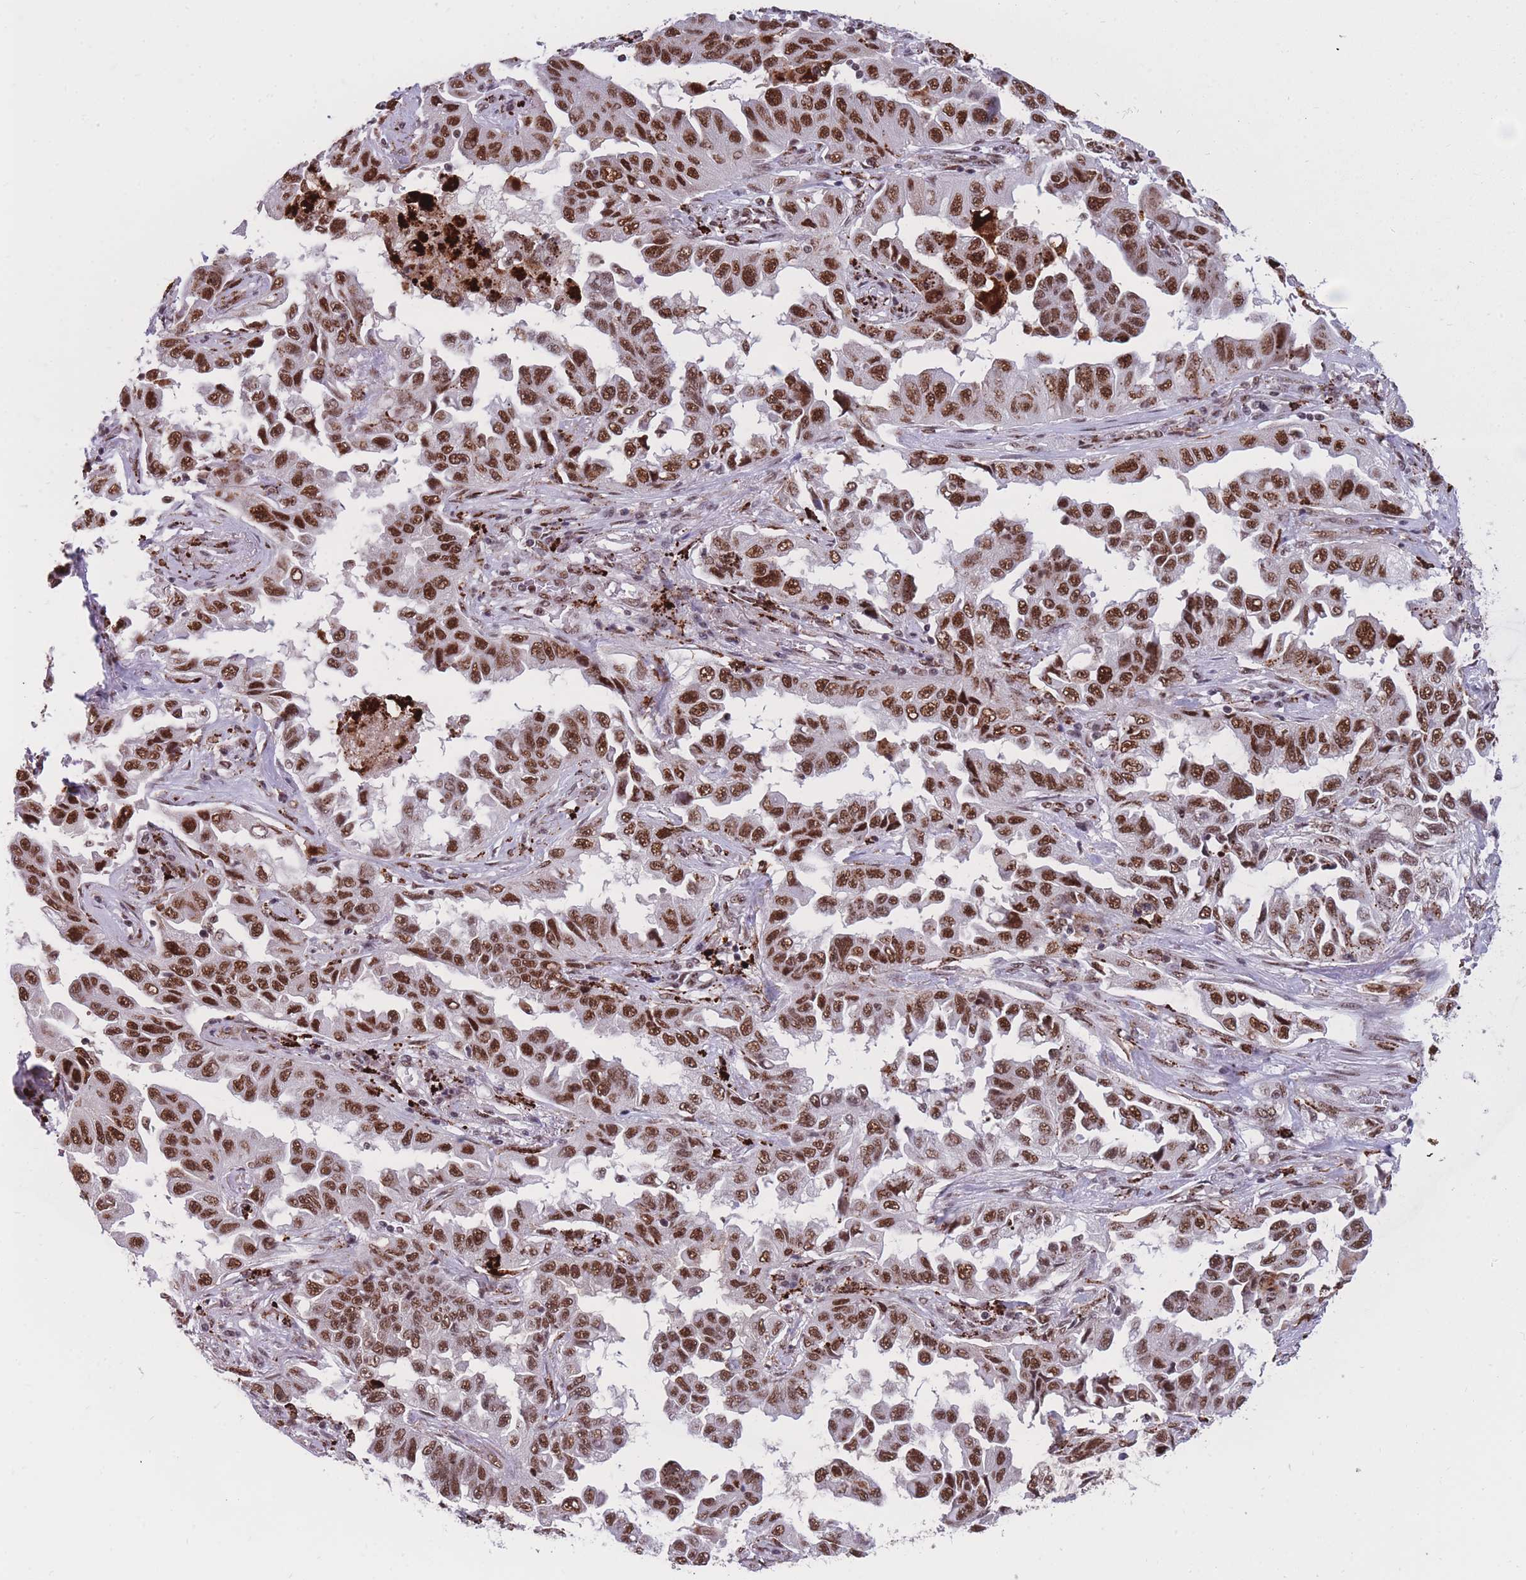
{"staining": {"intensity": "strong", "quantity": ">75%", "location": "nuclear"}, "tissue": "lung cancer", "cell_type": "Tumor cells", "image_type": "cancer", "snomed": [{"axis": "morphology", "description": "Adenocarcinoma, NOS"}, {"axis": "topography", "description": "Lung"}], "caption": "Immunohistochemical staining of human lung cancer (adenocarcinoma) reveals high levels of strong nuclear staining in about >75% of tumor cells.", "gene": "PRPF19", "patient": {"sex": "female", "age": 51}}